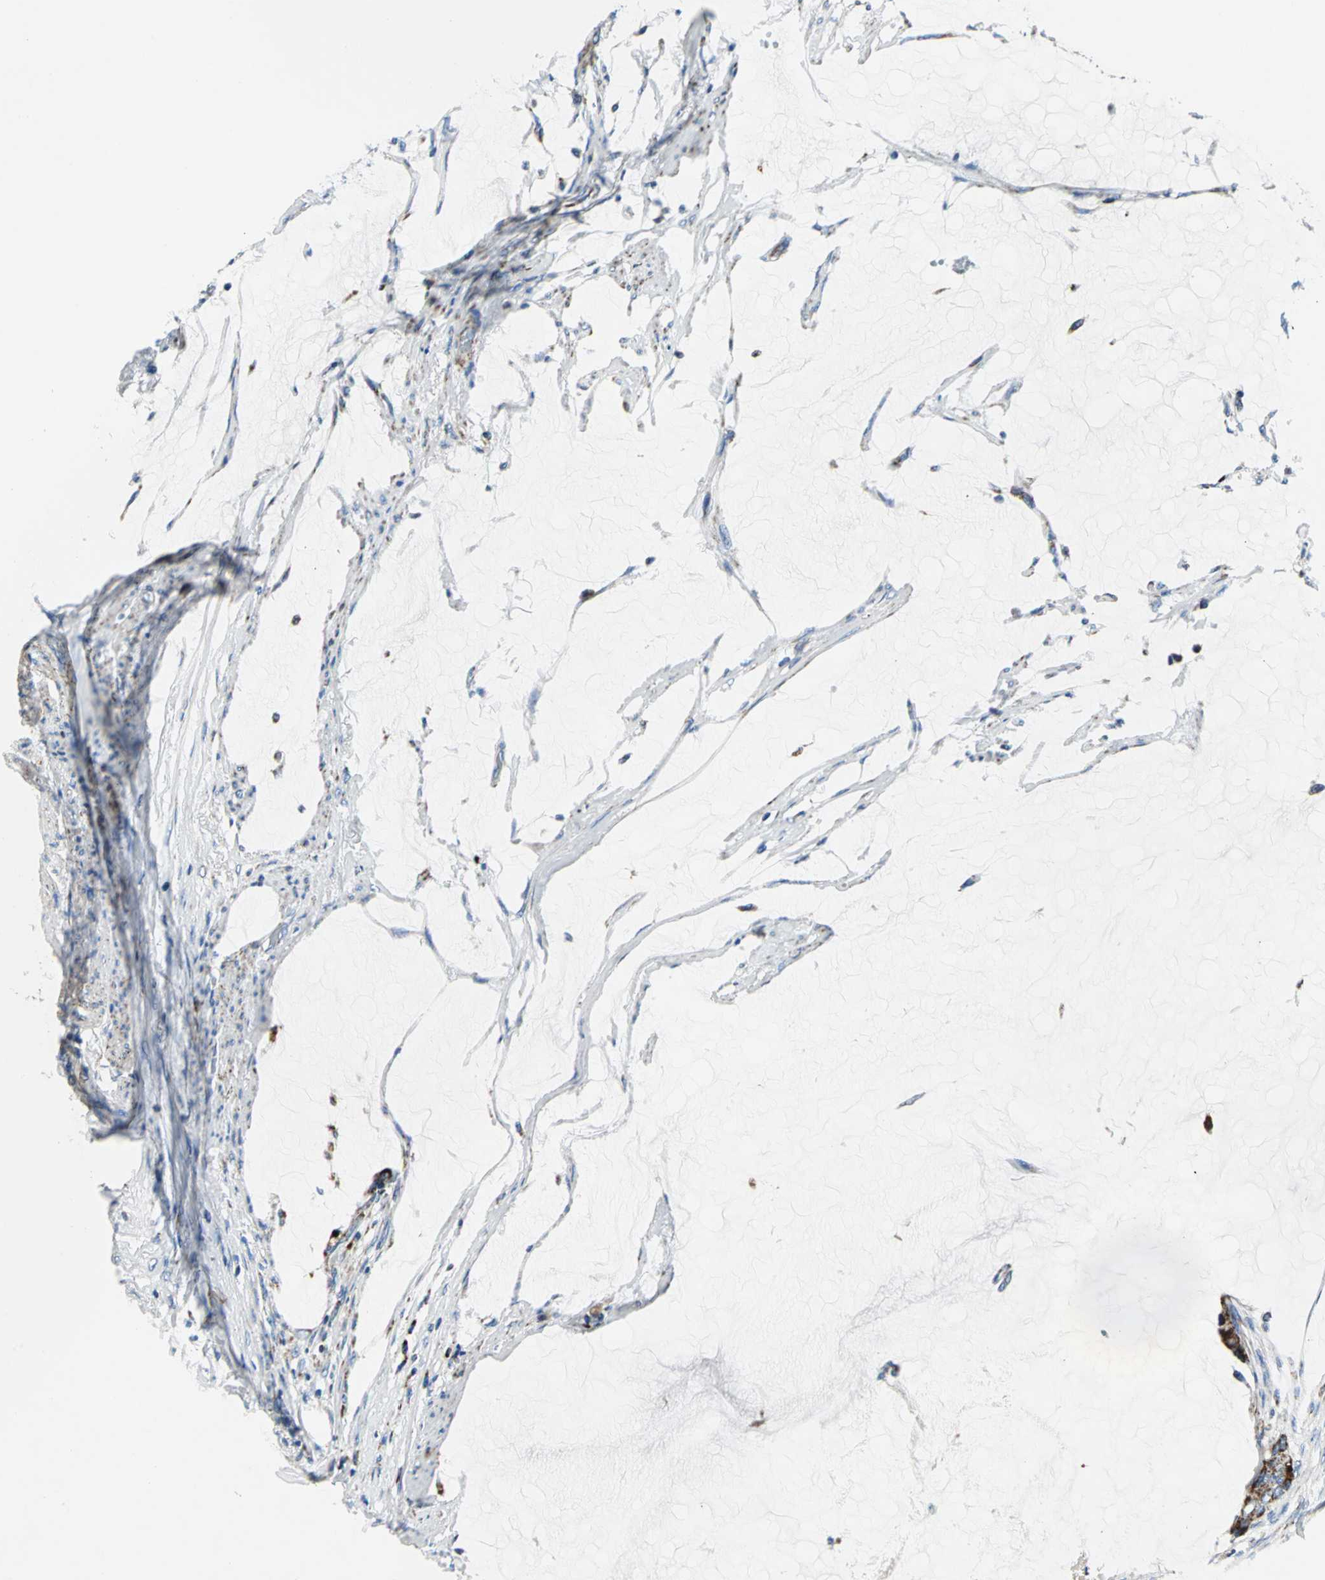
{"staining": {"intensity": "strong", "quantity": "25%-75%", "location": "cytoplasmic/membranous"}, "tissue": "colorectal cancer", "cell_type": "Tumor cells", "image_type": "cancer", "snomed": [{"axis": "morphology", "description": "Normal tissue, NOS"}, {"axis": "morphology", "description": "Adenocarcinoma, NOS"}, {"axis": "topography", "description": "Rectum"}, {"axis": "topography", "description": "Peripheral nerve tissue"}], "caption": "Protein staining exhibits strong cytoplasmic/membranous positivity in about 25%-75% of tumor cells in colorectal cancer (adenocarcinoma).", "gene": "IFI6", "patient": {"sex": "female", "age": 77}}